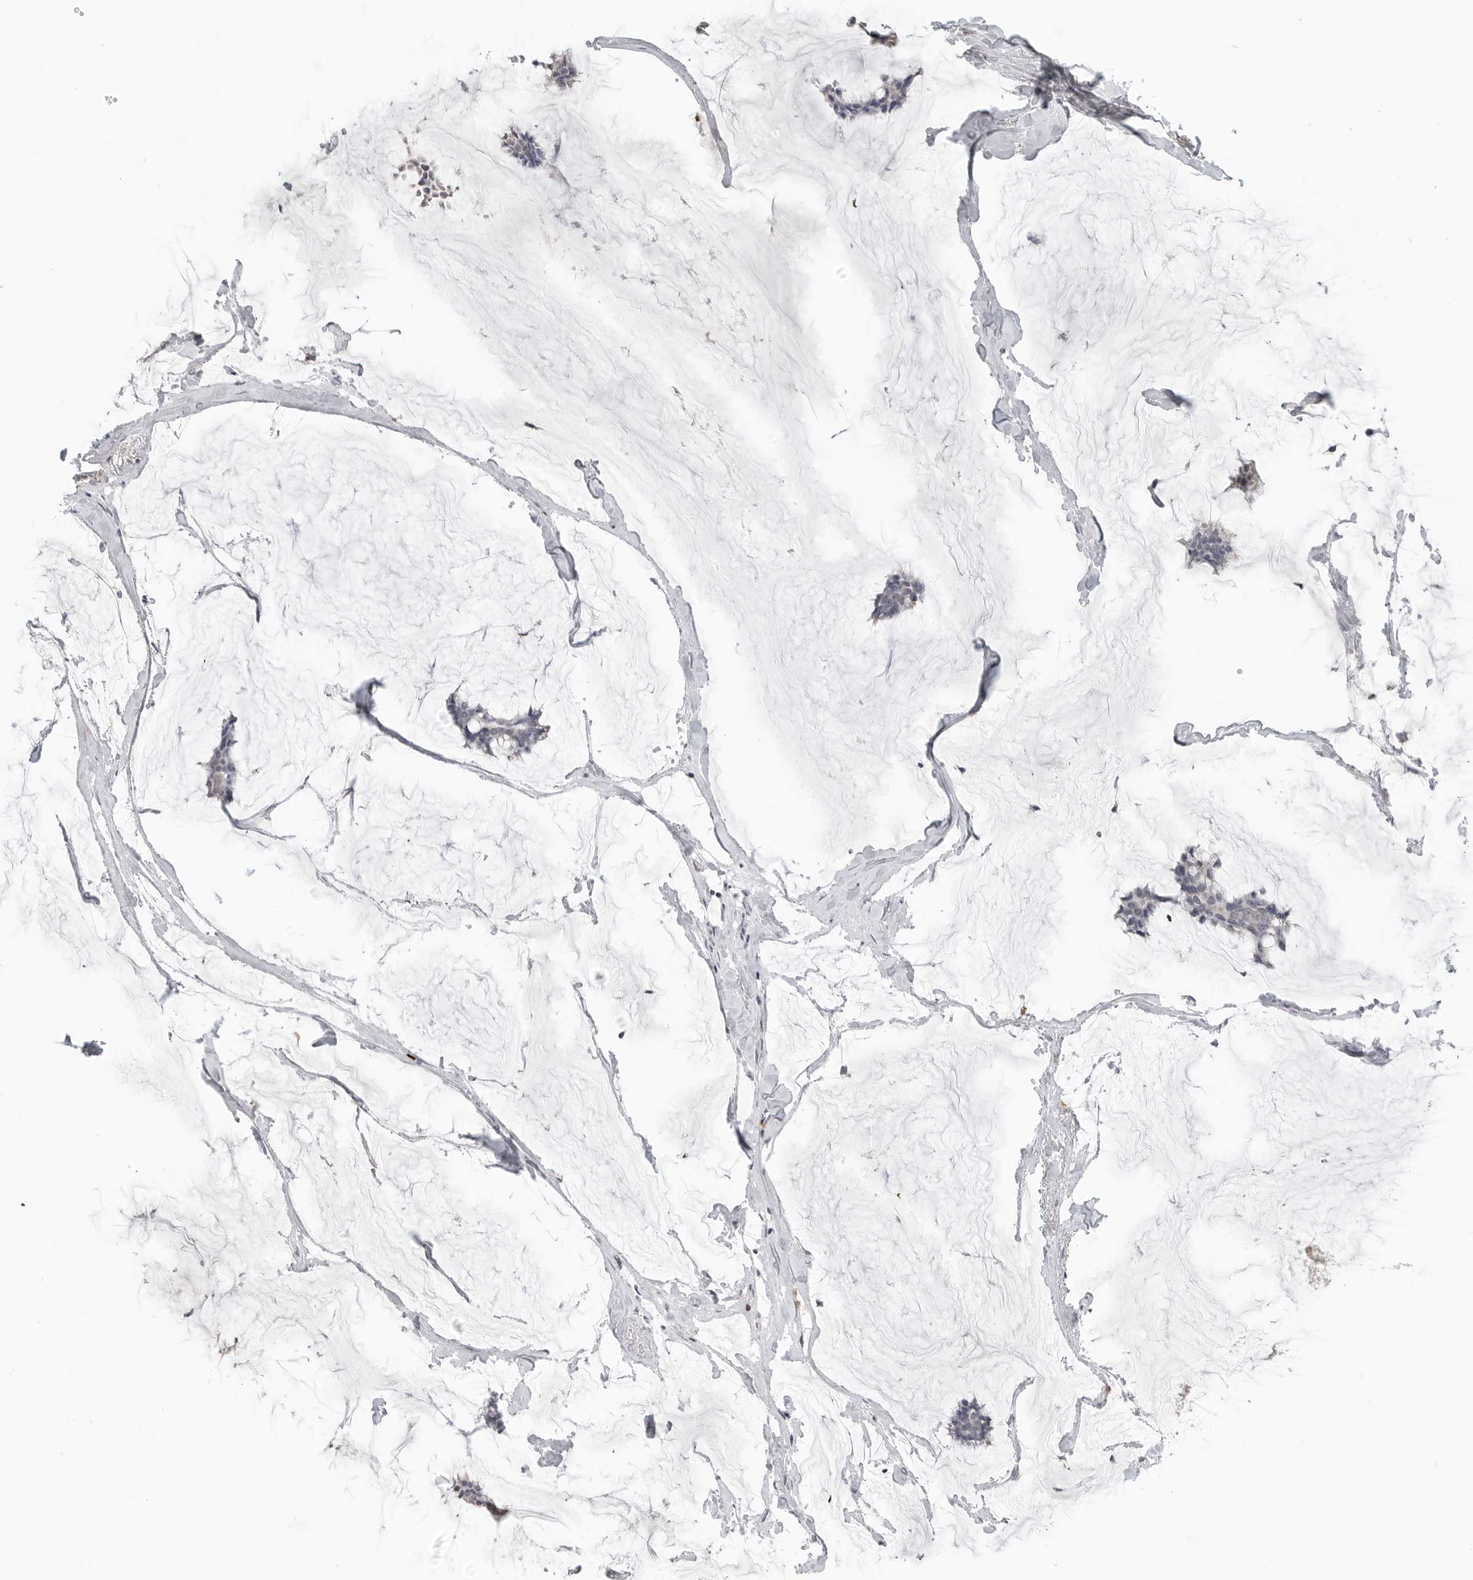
{"staining": {"intensity": "negative", "quantity": "none", "location": "none"}, "tissue": "breast cancer", "cell_type": "Tumor cells", "image_type": "cancer", "snomed": [{"axis": "morphology", "description": "Duct carcinoma"}, {"axis": "topography", "description": "Breast"}], "caption": "Protein analysis of breast cancer (intraductal carcinoma) displays no significant positivity in tumor cells.", "gene": "FOXP3", "patient": {"sex": "female", "age": 93}}